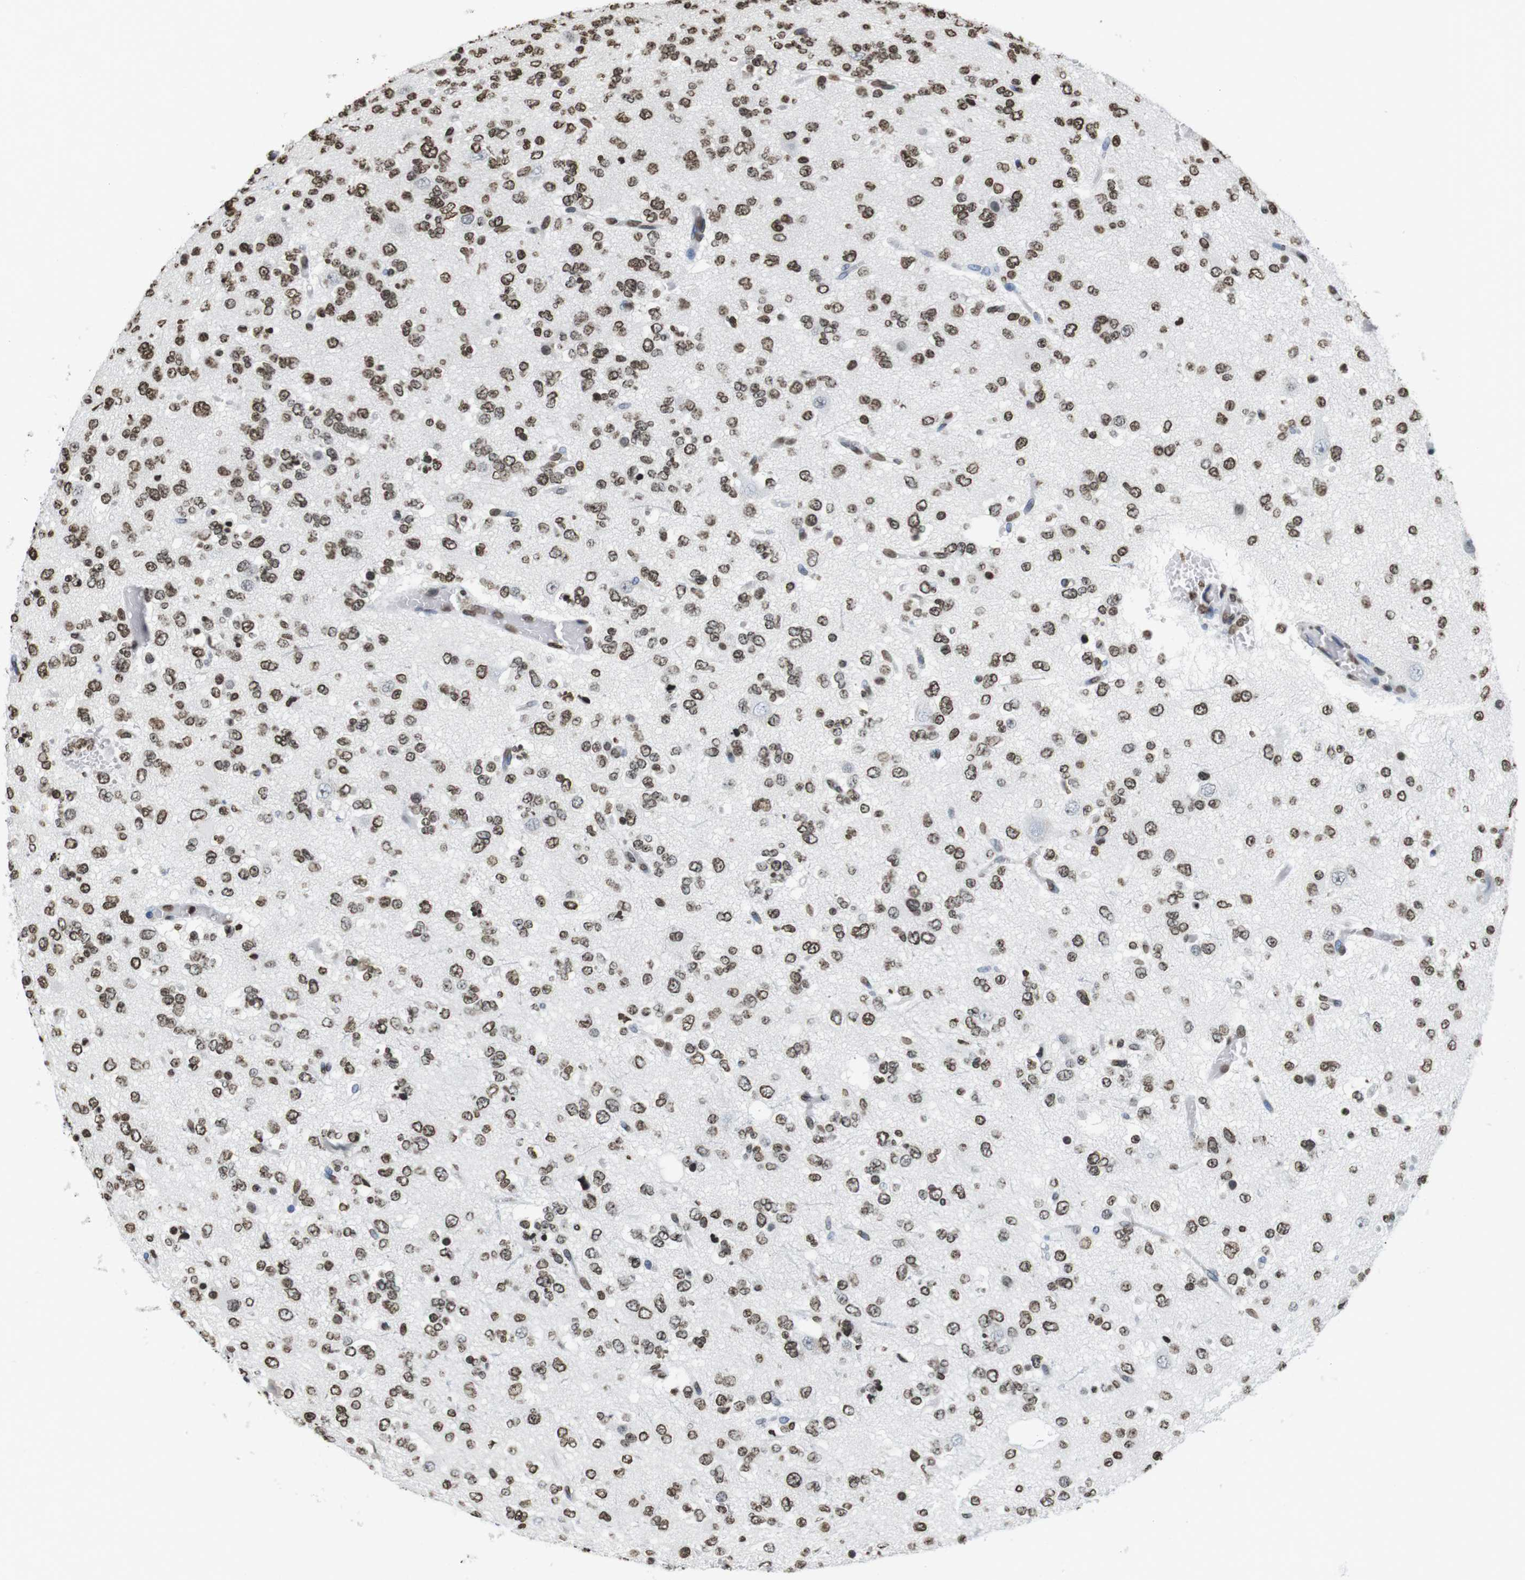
{"staining": {"intensity": "moderate", "quantity": ">75%", "location": "nuclear"}, "tissue": "glioma", "cell_type": "Tumor cells", "image_type": "cancer", "snomed": [{"axis": "morphology", "description": "Glioma, malignant, Low grade"}, {"axis": "topography", "description": "Brain"}], "caption": "Immunohistochemical staining of malignant glioma (low-grade) demonstrates medium levels of moderate nuclear expression in approximately >75% of tumor cells.", "gene": "BSX", "patient": {"sex": "male", "age": 38}}